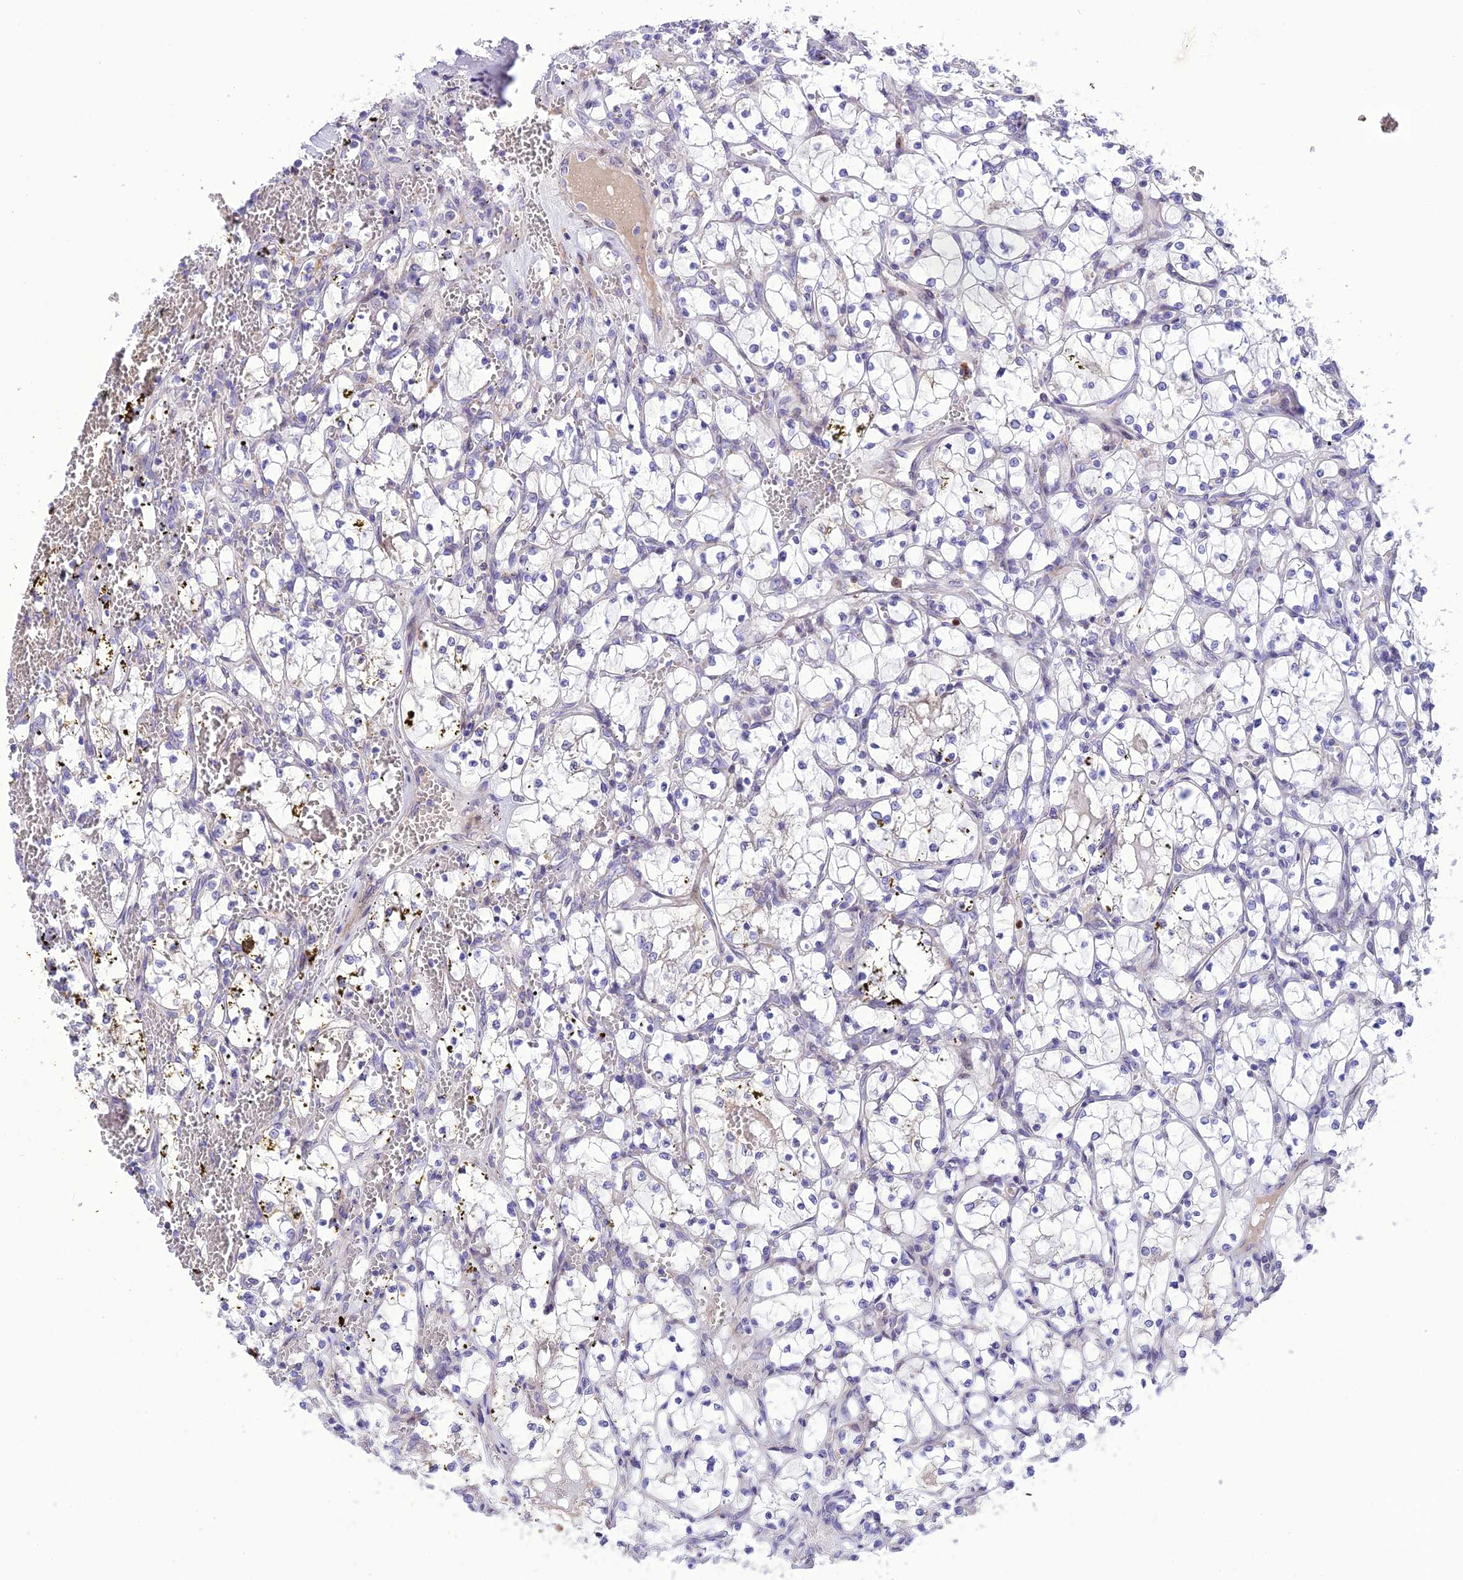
{"staining": {"intensity": "moderate", "quantity": "<25%", "location": "cytoplasmic/membranous"}, "tissue": "renal cancer", "cell_type": "Tumor cells", "image_type": "cancer", "snomed": [{"axis": "morphology", "description": "Adenocarcinoma, NOS"}, {"axis": "topography", "description": "Kidney"}], "caption": "Renal cancer stained for a protein demonstrates moderate cytoplasmic/membranous positivity in tumor cells.", "gene": "JMY", "patient": {"sex": "female", "age": 69}}